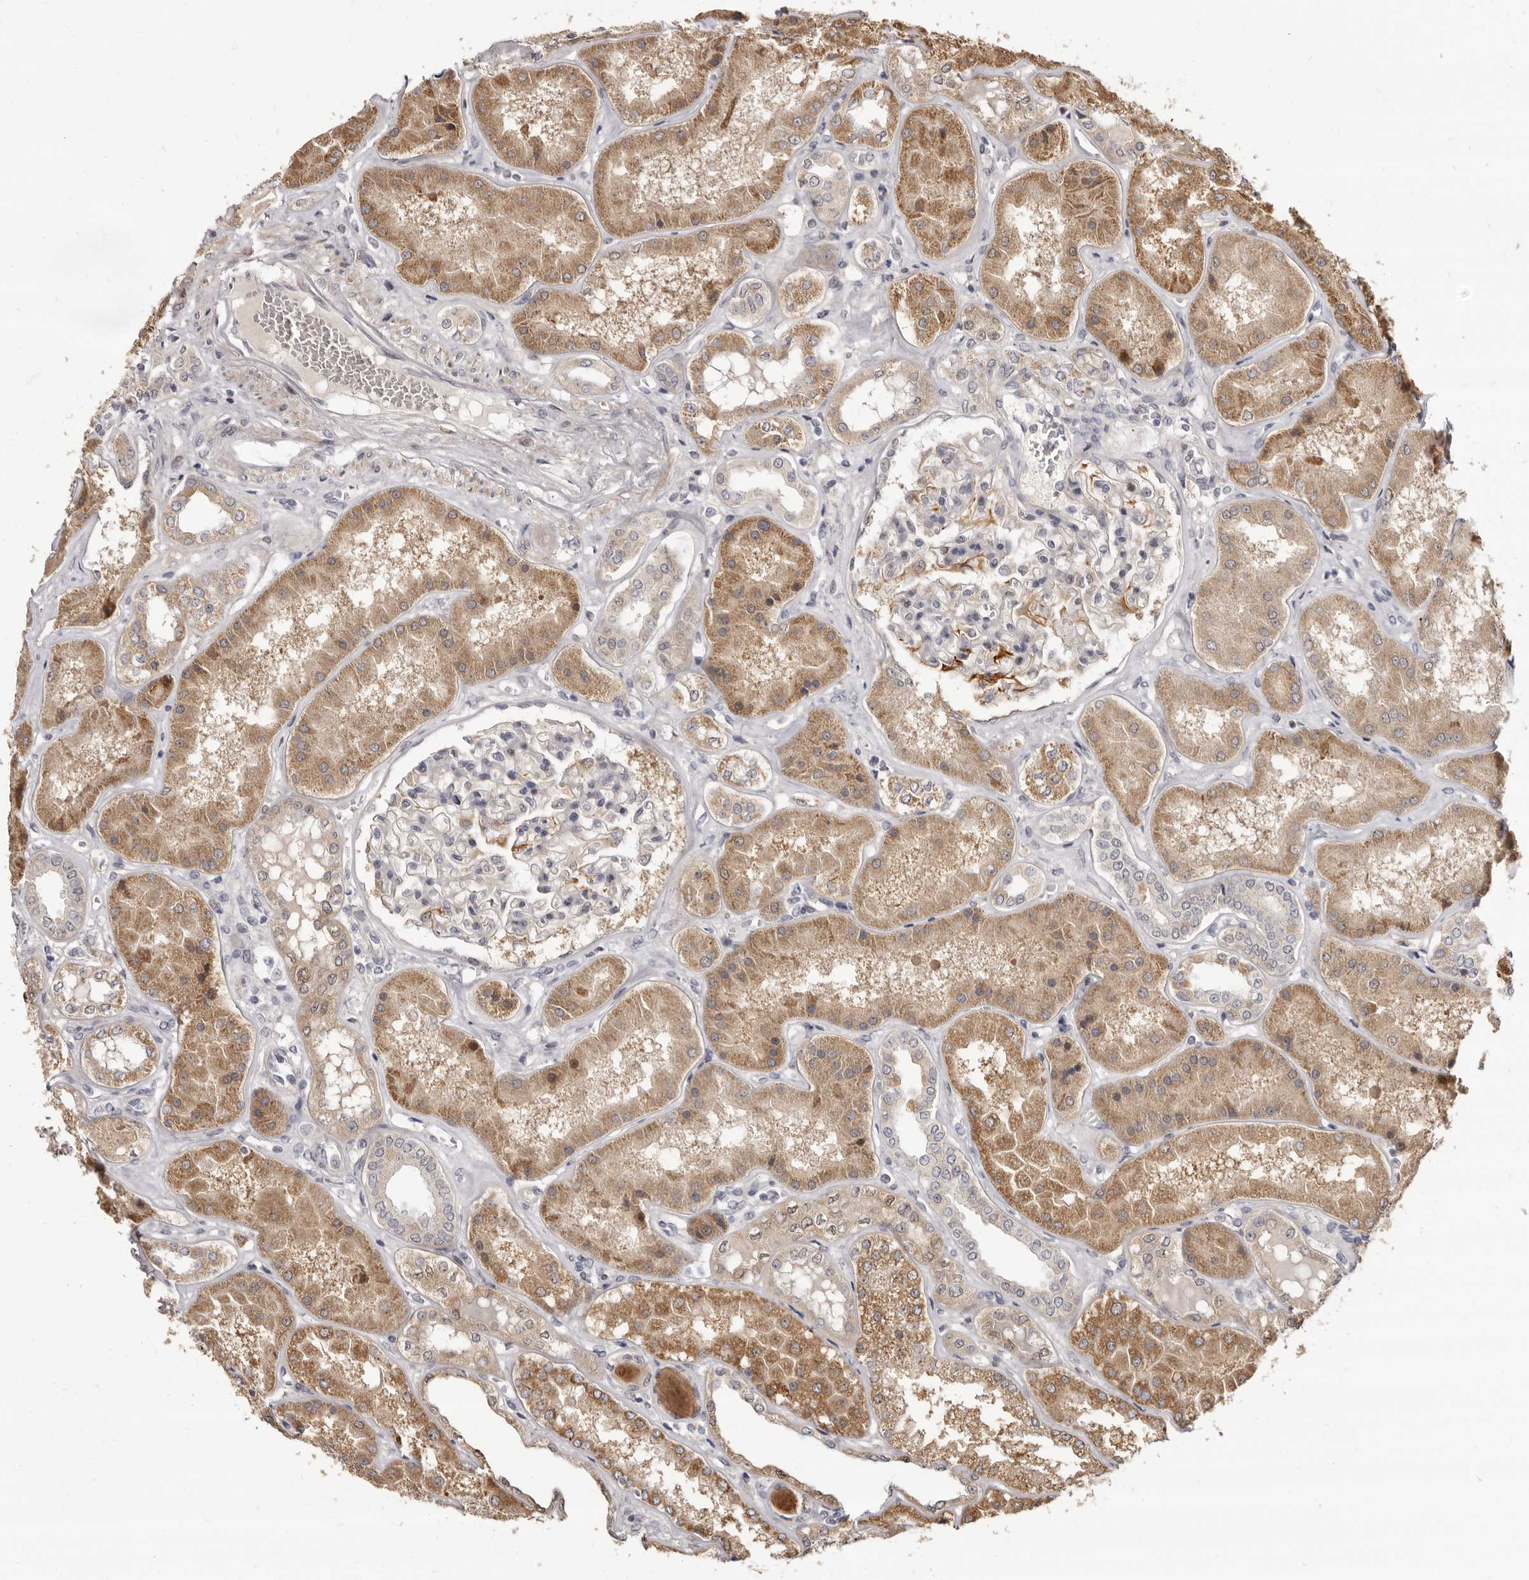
{"staining": {"intensity": "weak", "quantity": "<25%", "location": "cytoplasmic/membranous"}, "tissue": "kidney", "cell_type": "Cells in glomeruli", "image_type": "normal", "snomed": [{"axis": "morphology", "description": "Normal tissue, NOS"}, {"axis": "topography", "description": "Kidney"}], "caption": "A high-resolution micrograph shows immunohistochemistry staining of benign kidney, which reveals no significant staining in cells in glomeruli.", "gene": "ZNF326", "patient": {"sex": "female", "age": 56}}